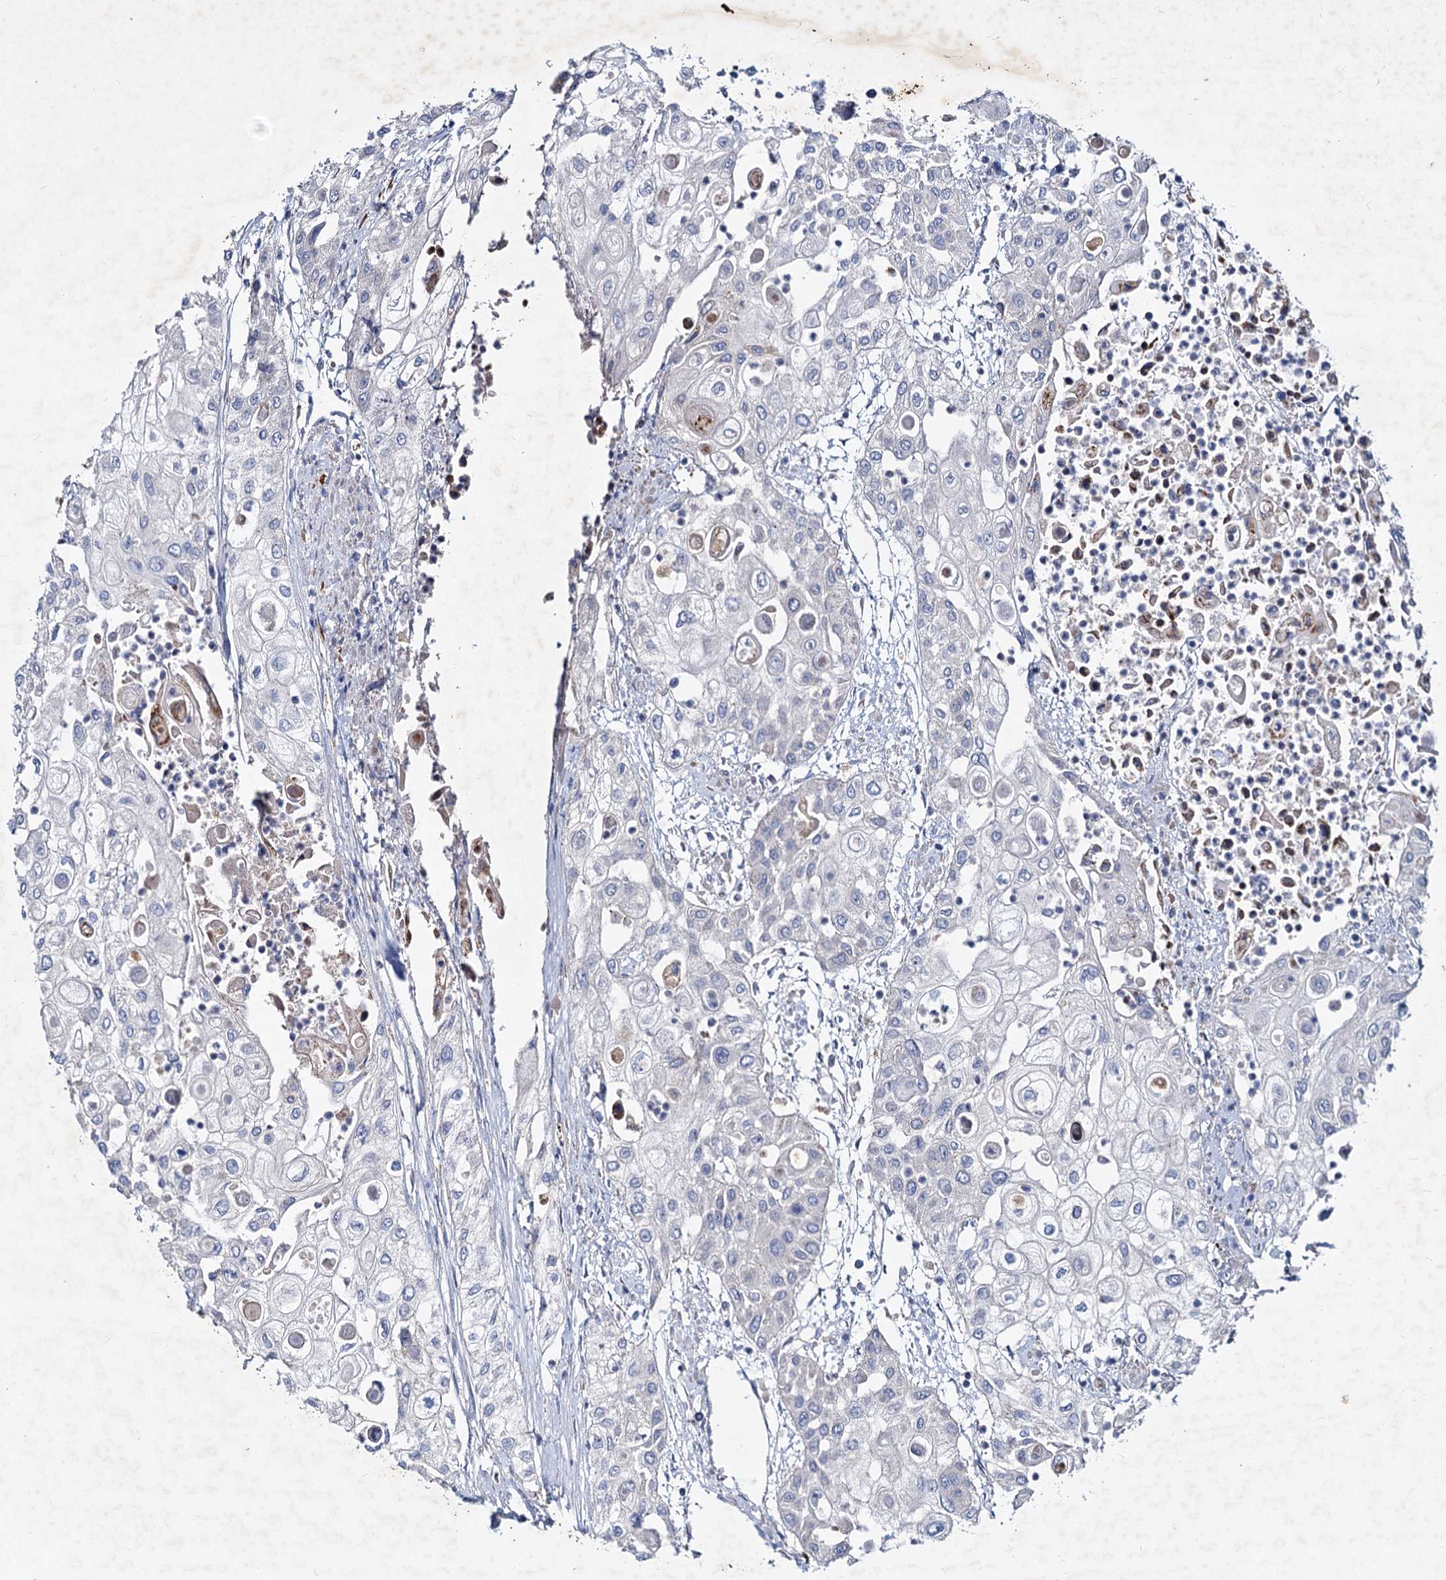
{"staining": {"intensity": "negative", "quantity": "none", "location": "none"}, "tissue": "urothelial cancer", "cell_type": "Tumor cells", "image_type": "cancer", "snomed": [{"axis": "morphology", "description": "Urothelial carcinoma, High grade"}, {"axis": "topography", "description": "Urinary bladder"}], "caption": "Urothelial cancer was stained to show a protein in brown. There is no significant staining in tumor cells. (IHC, brightfield microscopy, high magnification).", "gene": "AGBL4", "patient": {"sex": "female", "age": 79}}